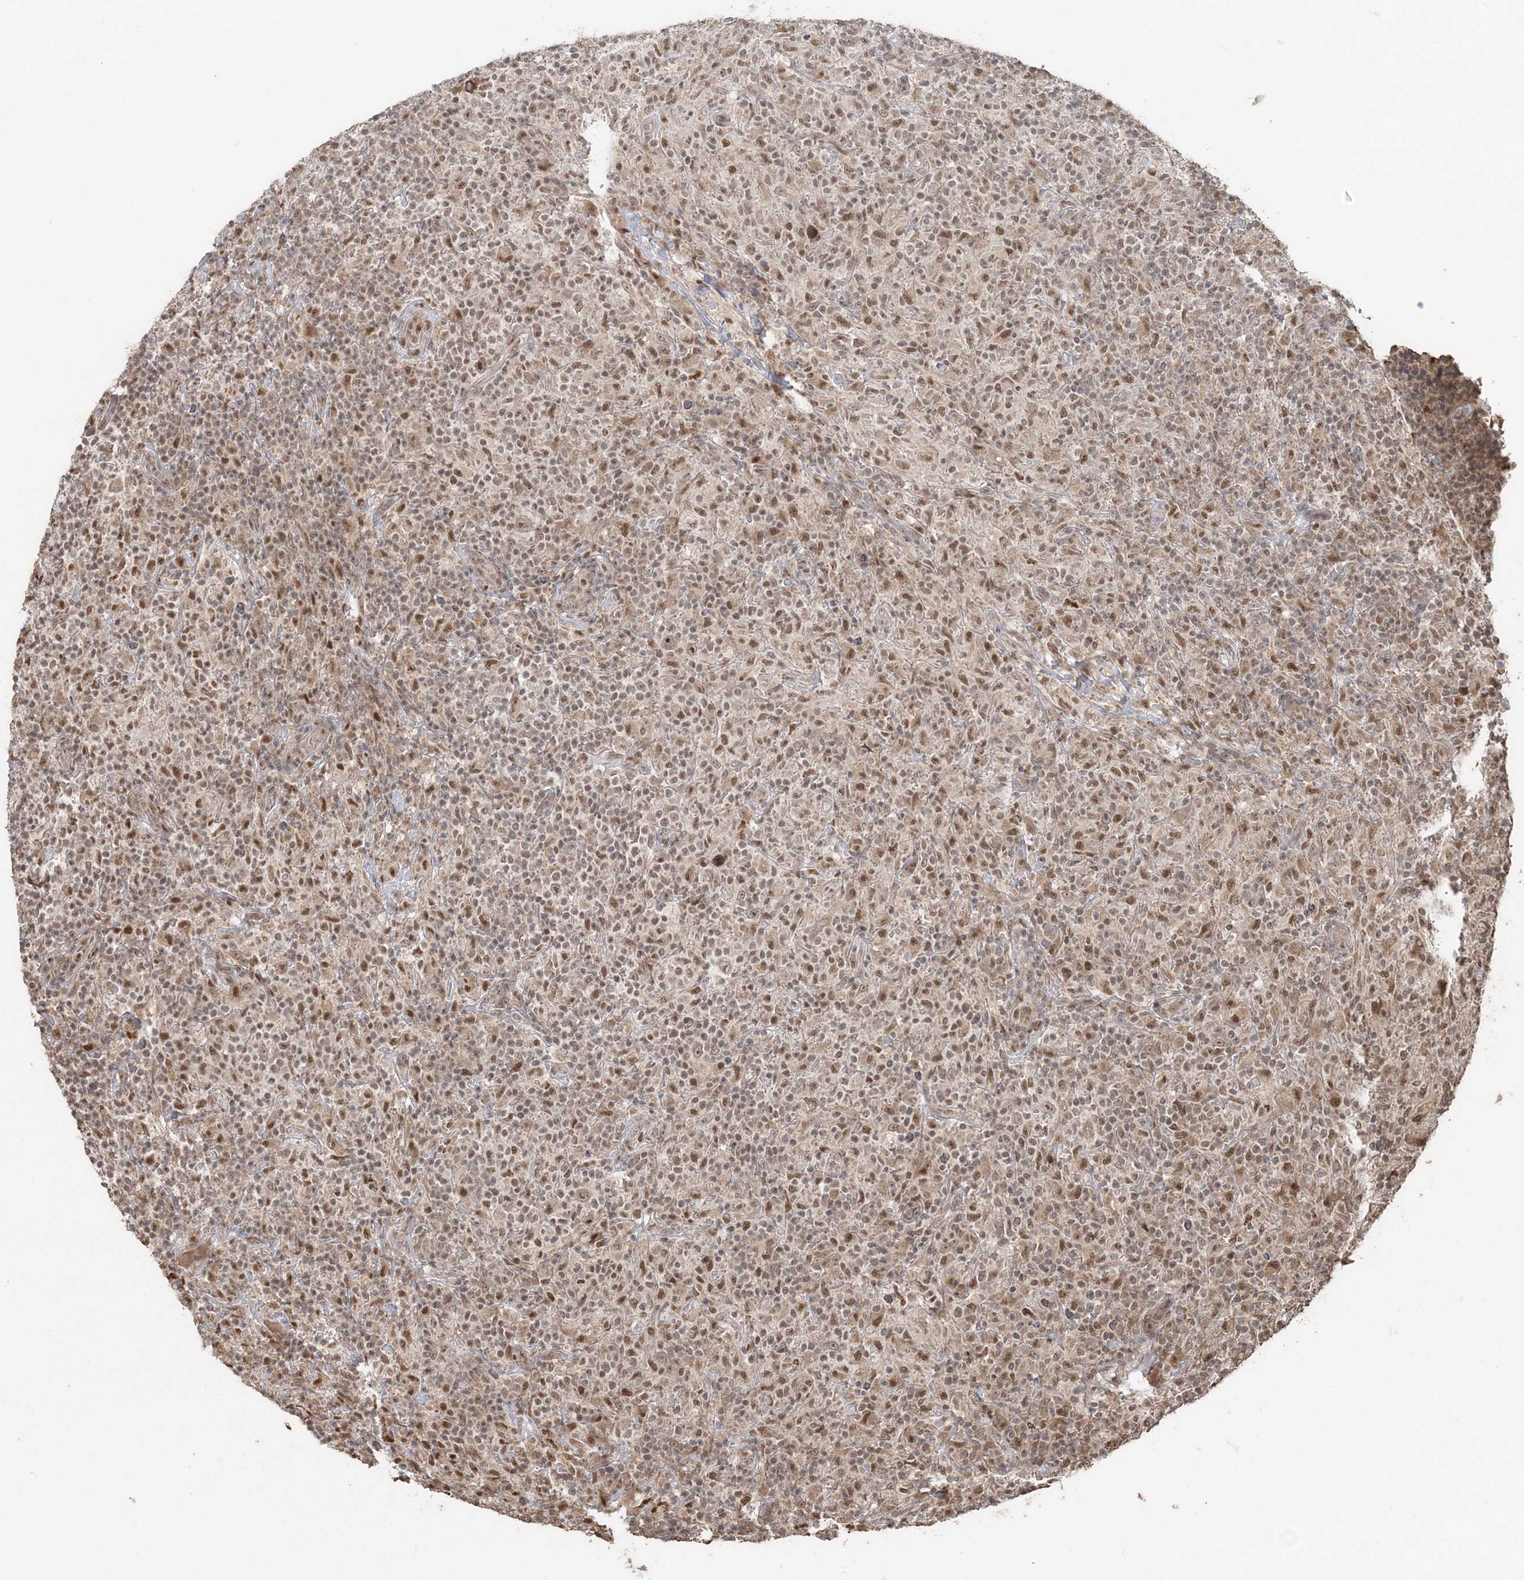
{"staining": {"intensity": "weak", "quantity": ">75%", "location": "nuclear"}, "tissue": "lymphoma", "cell_type": "Tumor cells", "image_type": "cancer", "snomed": [{"axis": "morphology", "description": "Hodgkin's disease, NOS"}, {"axis": "topography", "description": "Lymph node"}], "caption": "Brown immunohistochemical staining in lymphoma exhibits weak nuclear expression in approximately >75% of tumor cells.", "gene": "SLU7", "patient": {"sex": "male", "age": 70}}